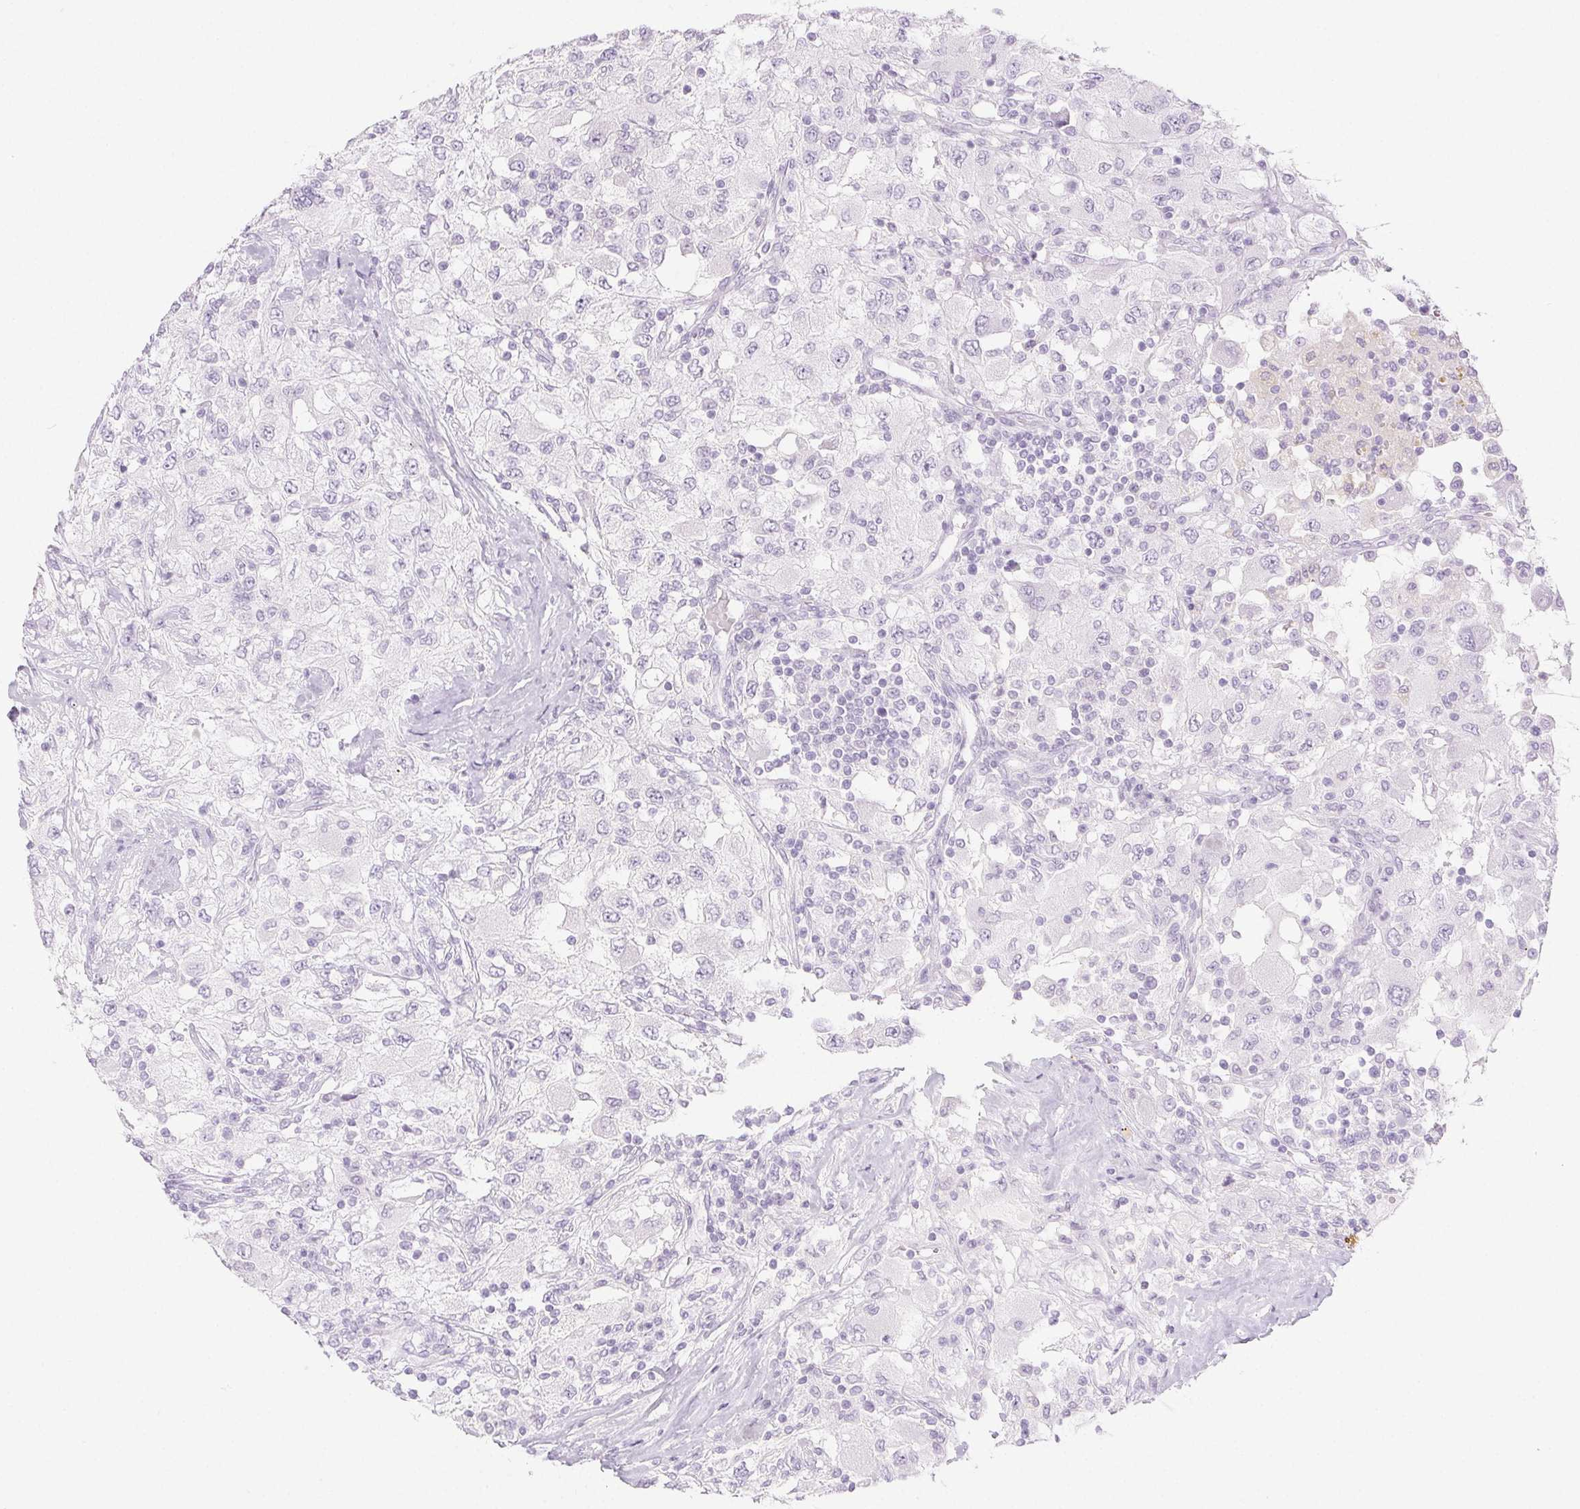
{"staining": {"intensity": "negative", "quantity": "none", "location": "none"}, "tissue": "renal cancer", "cell_type": "Tumor cells", "image_type": "cancer", "snomed": [{"axis": "morphology", "description": "Adenocarcinoma, NOS"}, {"axis": "topography", "description": "Kidney"}], "caption": "Protein analysis of renal adenocarcinoma shows no significant positivity in tumor cells.", "gene": "PI3", "patient": {"sex": "female", "age": 67}}